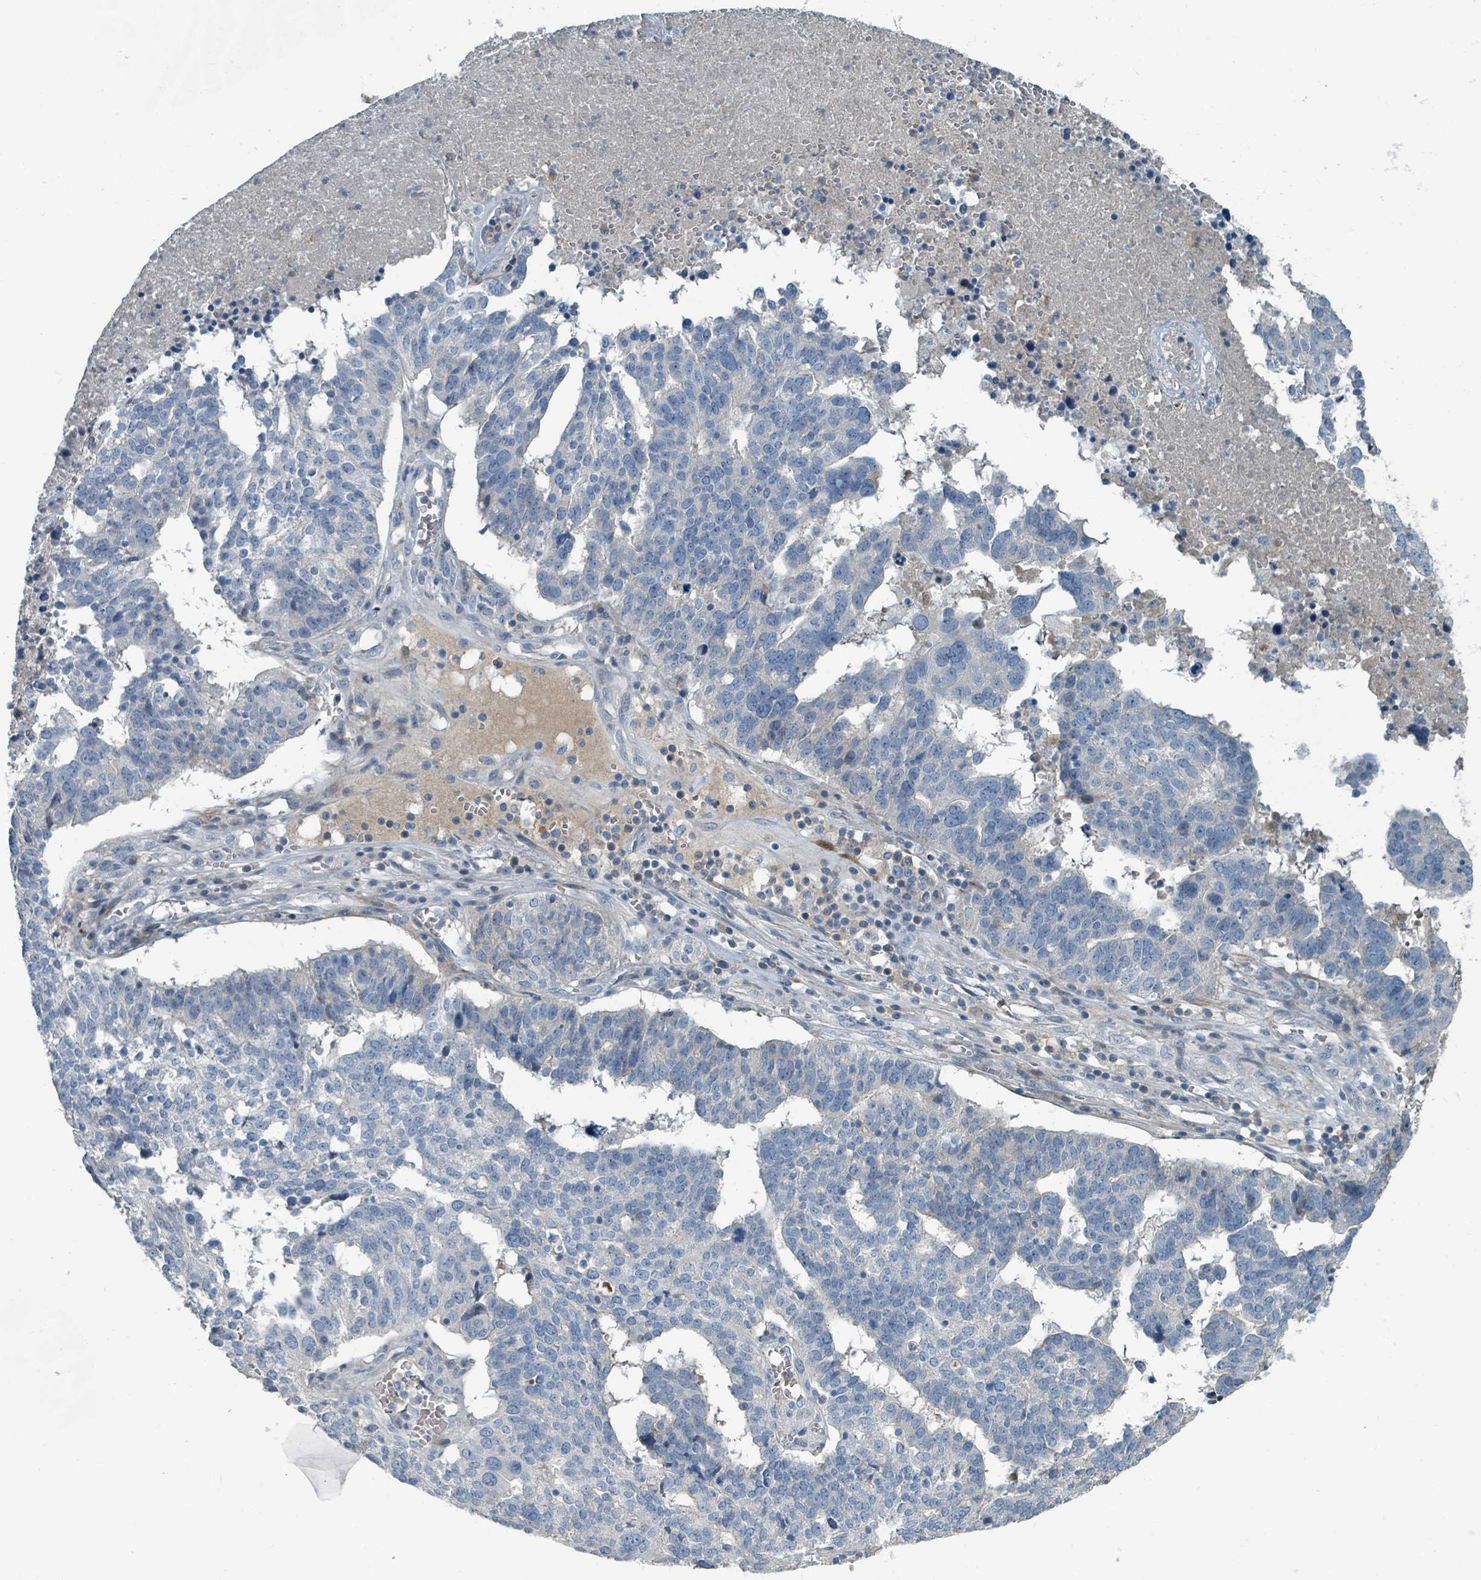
{"staining": {"intensity": "negative", "quantity": "none", "location": "none"}, "tissue": "ovarian cancer", "cell_type": "Tumor cells", "image_type": "cancer", "snomed": [{"axis": "morphology", "description": "Cystadenocarcinoma, serous, NOS"}, {"axis": "topography", "description": "Ovary"}], "caption": "DAB immunohistochemical staining of human ovarian cancer exhibits no significant positivity in tumor cells.", "gene": "SLC44A5", "patient": {"sex": "female", "age": 59}}